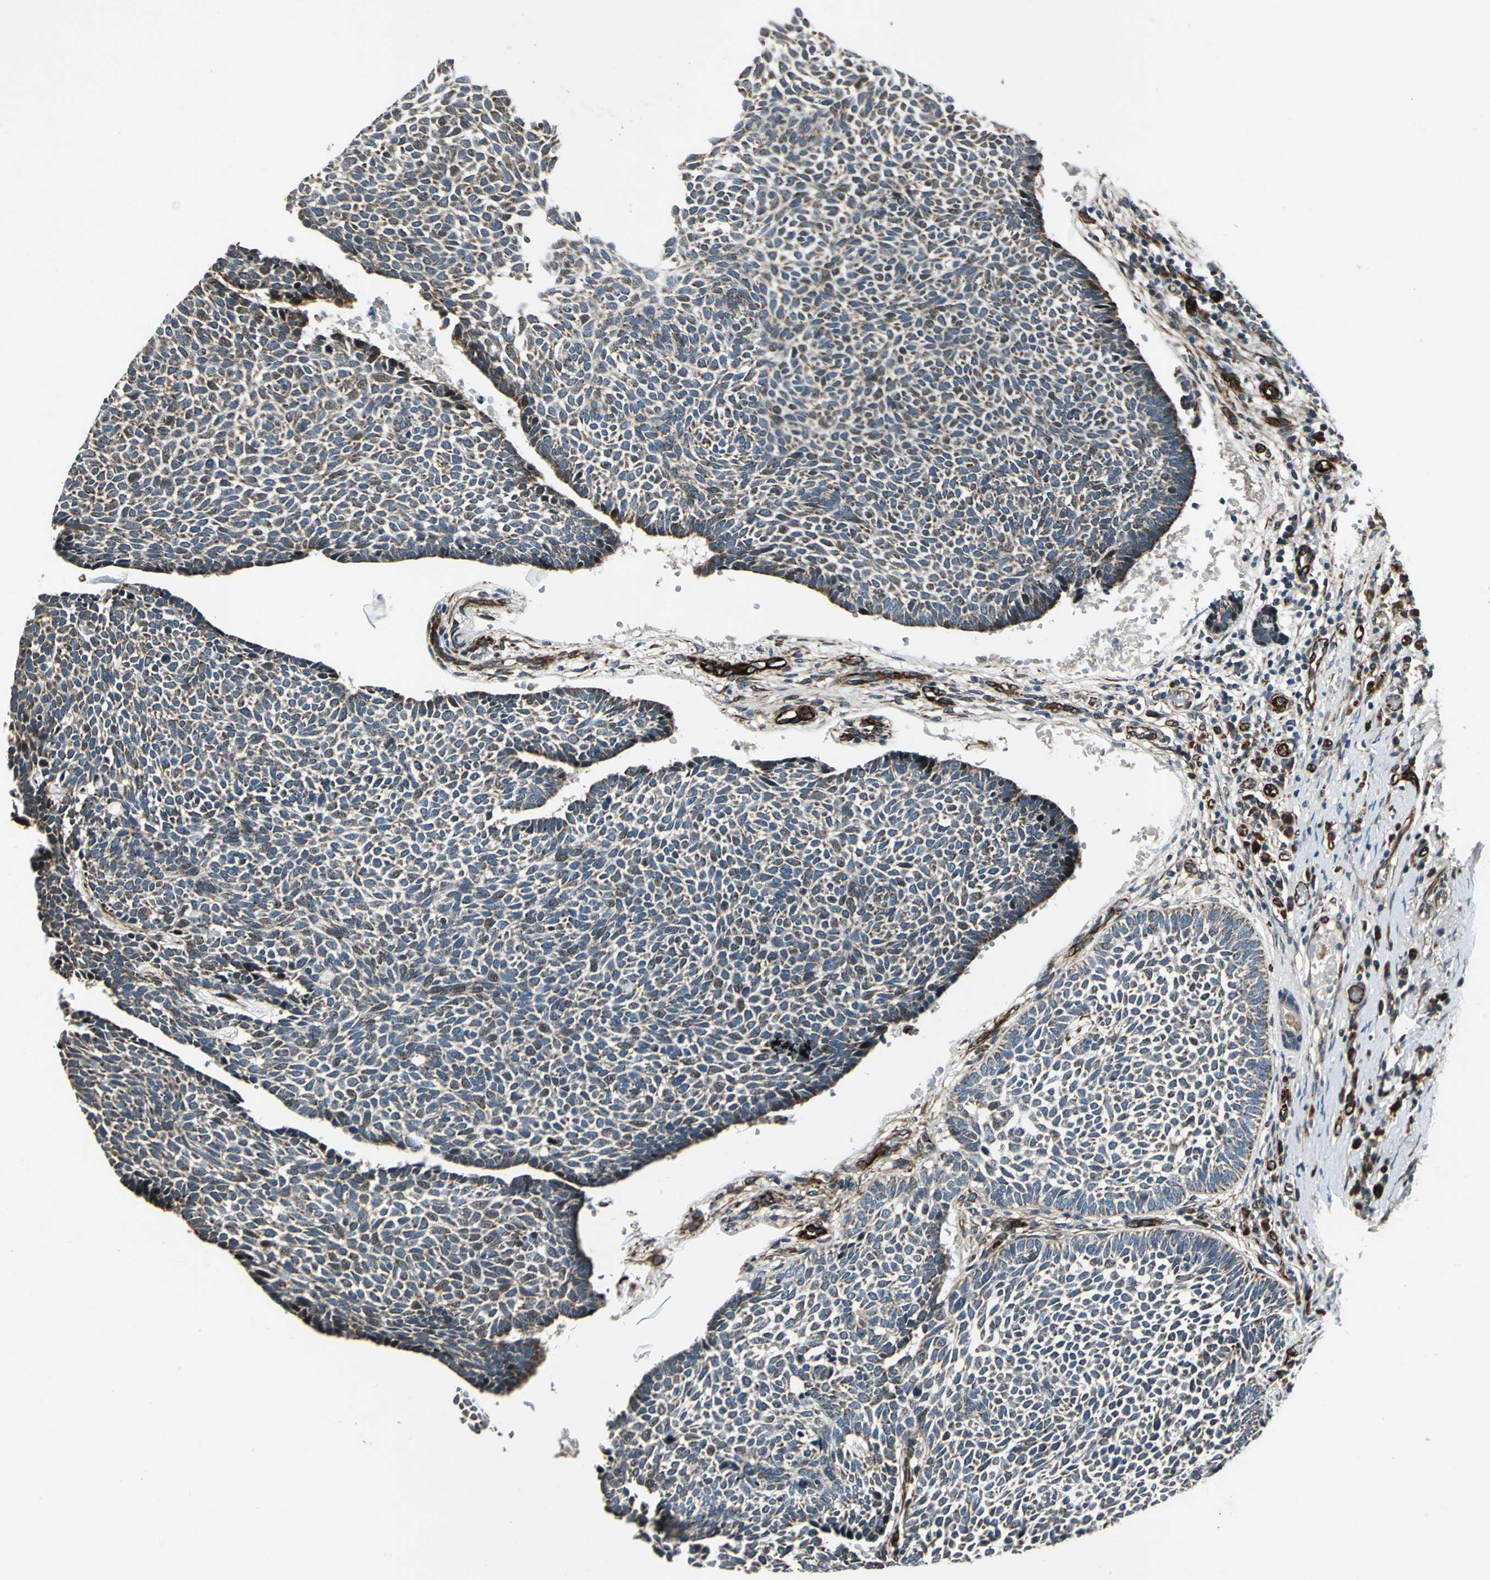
{"staining": {"intensity": "moderate", "quantity": "25%-75%", "location": "cytoplasmic/membranous"}, "tissue": "skin cancer", "cell_type": "Tumor cells", "image_type": "cancer", "snomed": [{"axis": "morphology", "description": "Normal tissue, NOS"}, {"axis": "morphology", "description": "Basal cell carcinoma"}, {"axis": "topography", "description": "Skin"}], "caption": "Basal cell carcinoma (skin) stained with DAB (3,3'-diaminobenzidine) immunohistochemistry (IHC) displays medium levels of moderate cytoplasmic/membranous staining in about 25%-75% of tumor cells. The protein of interest is stained brown, and the nuclei are stained in blue (DAB IHC with brightfield microscopy, high magnification).", "gene": "EXD2", "patient": {"sex": "male", "age": 87}}